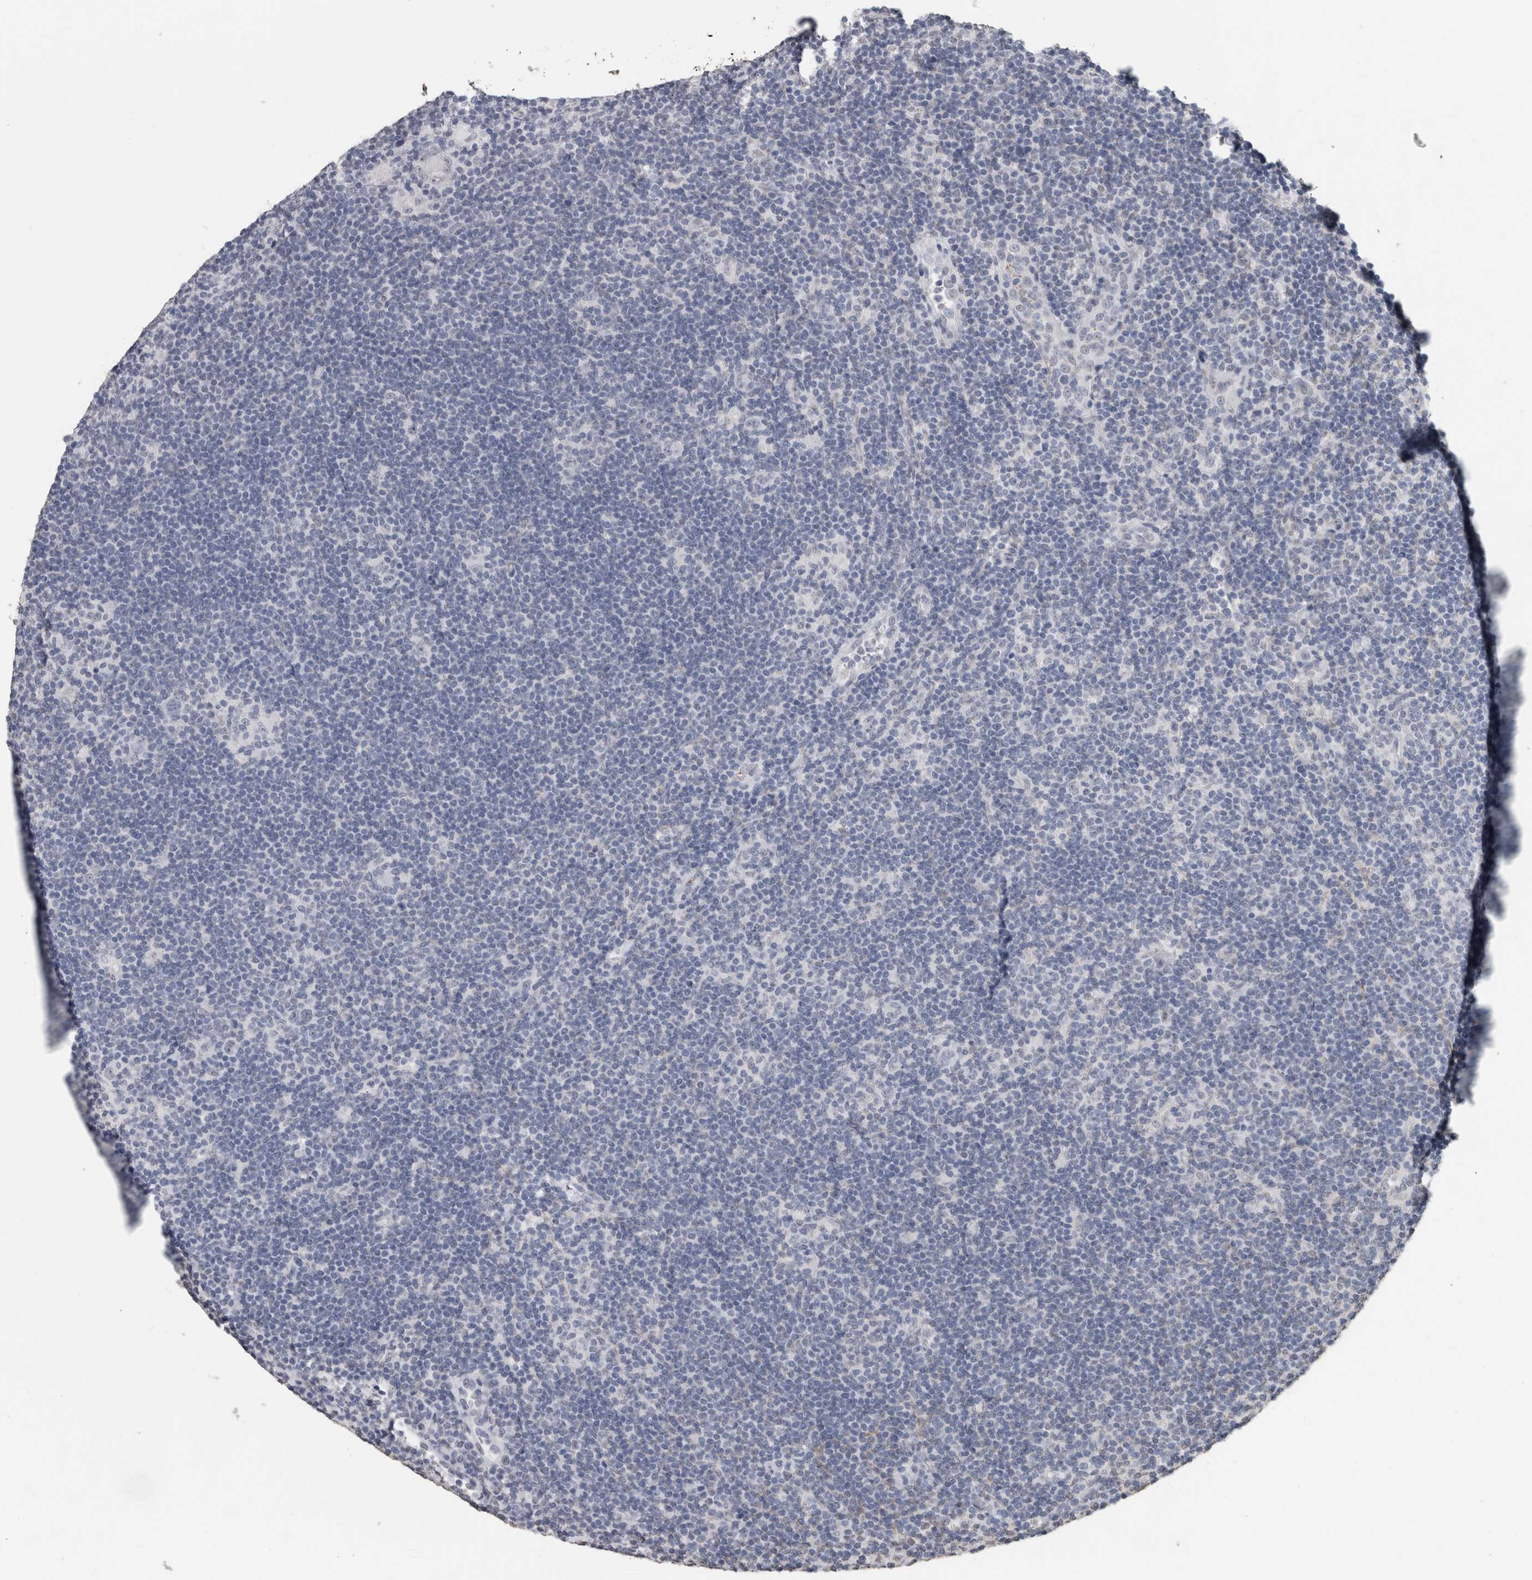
{"staining": {"intensity": "negative", "quantity": "none", "location": "none"}, "tissue": "lymphoma", "cell_type": "Tumor cells", "image_type": "cancer", "snomed": [{"axis": "morphology", "description": "Hodgkin's disease, NOS"}, {"axis": "topography", "description": "Lymph node"}], "caption": "Immunohistochemistry (IHC) micrograph of Hodgkin's disease stained for a protein (brown), which reveals no expression in tumor cells.", "gene": "LTBP1", "patient": {"sex": "female", "age": 57}}